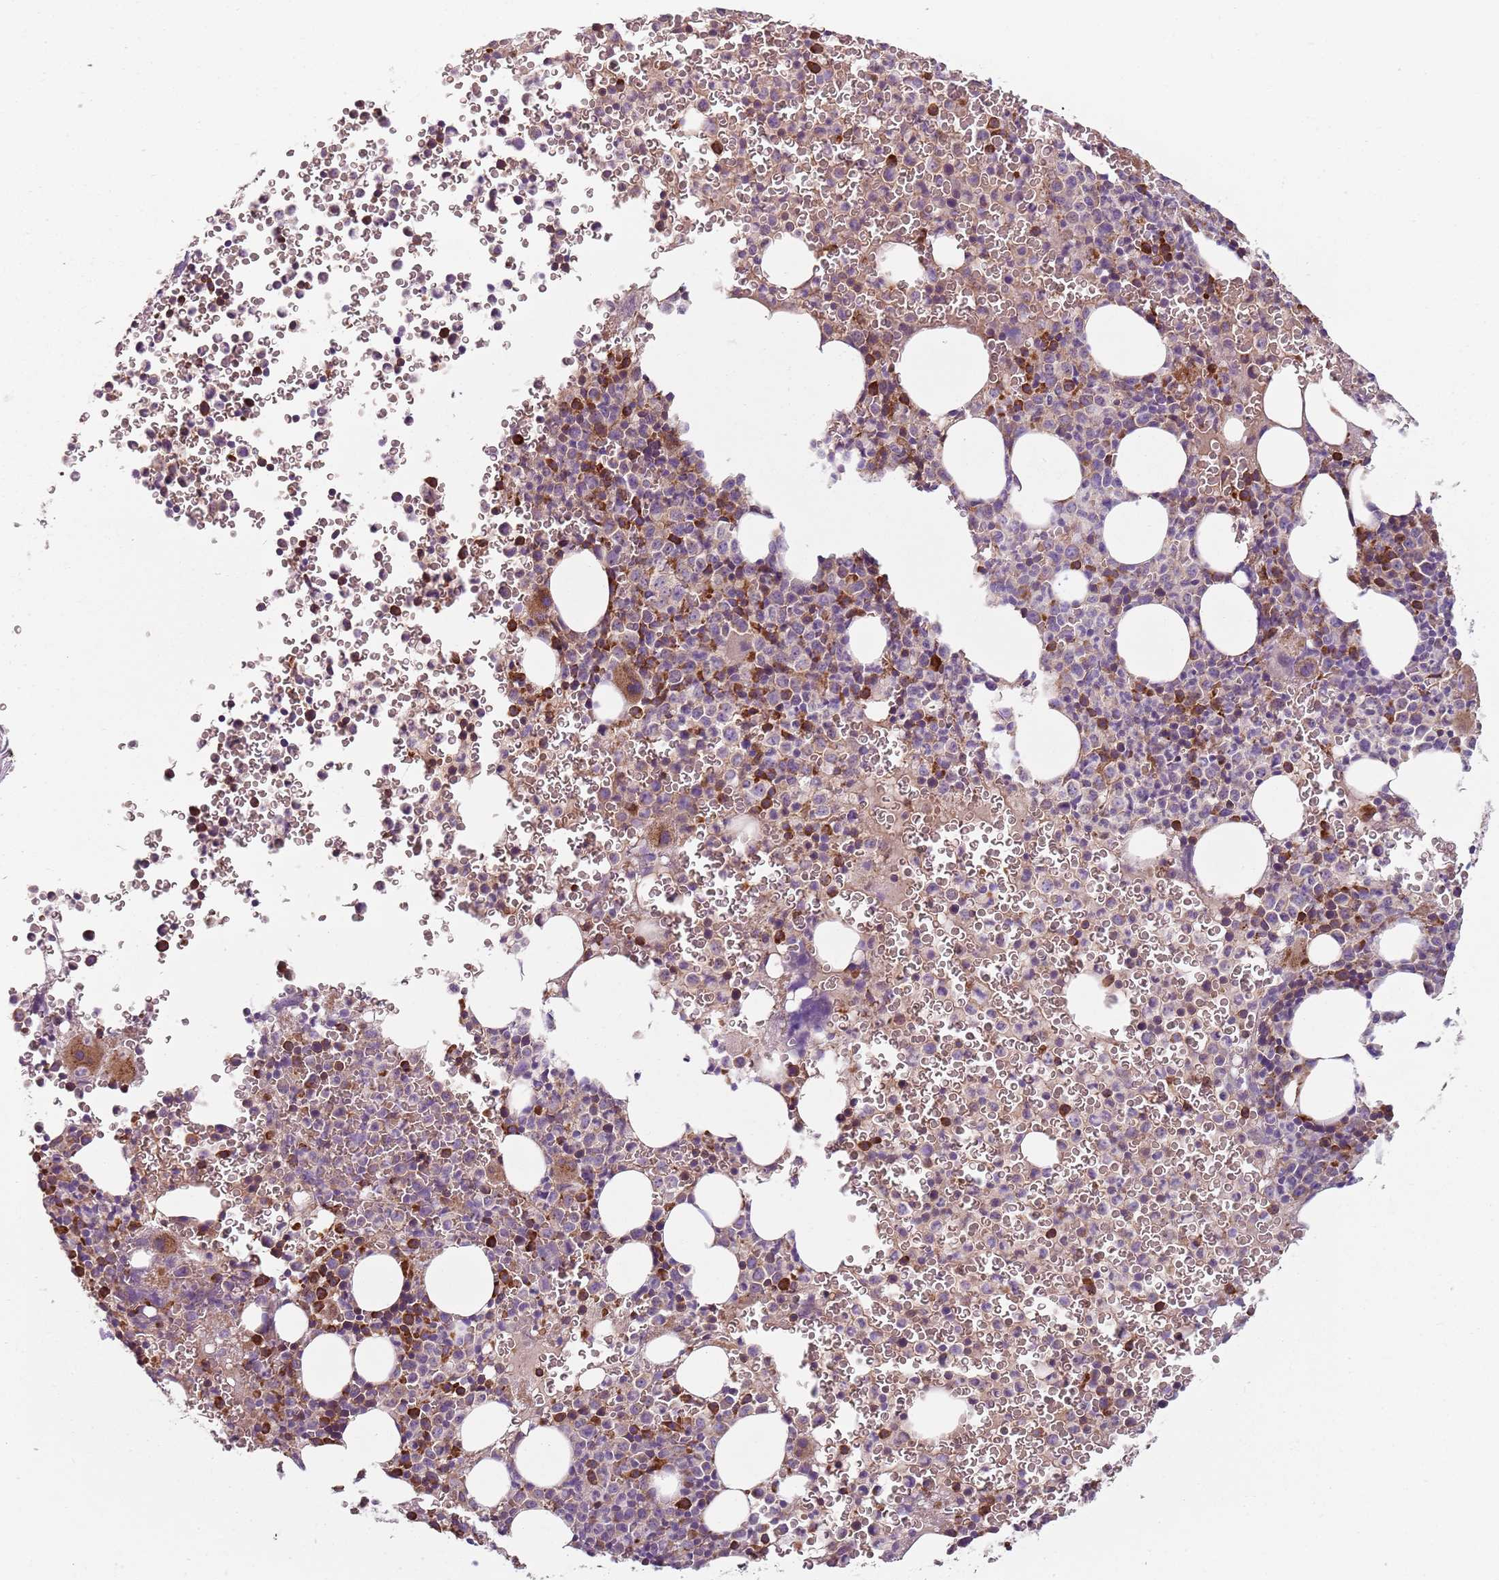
{"staining": {"intensity": "strong", "quantity": "<25%", "location": "cytoplasmic/membranous"}, "tissue": "bone marrow", "cell_type": "Hematopoietic cells", "image_type": "normal", "snomed": [{"axis": "morphology", "description": "Normal tissue, NOS"}, {"axis": "topography", "description": "Bone marrow"}], "caption": "Immunohistochemical staining of normal bone marrow reveals <25% levels of strong cytoplasmic/membranous protein positivity in approximately <25% of hematopoietic cells. (Brightfield microscopy of DAB IHC at high magnification).", "gene": "SPATA2", "patient": {"sex": "female", "age": 54}}